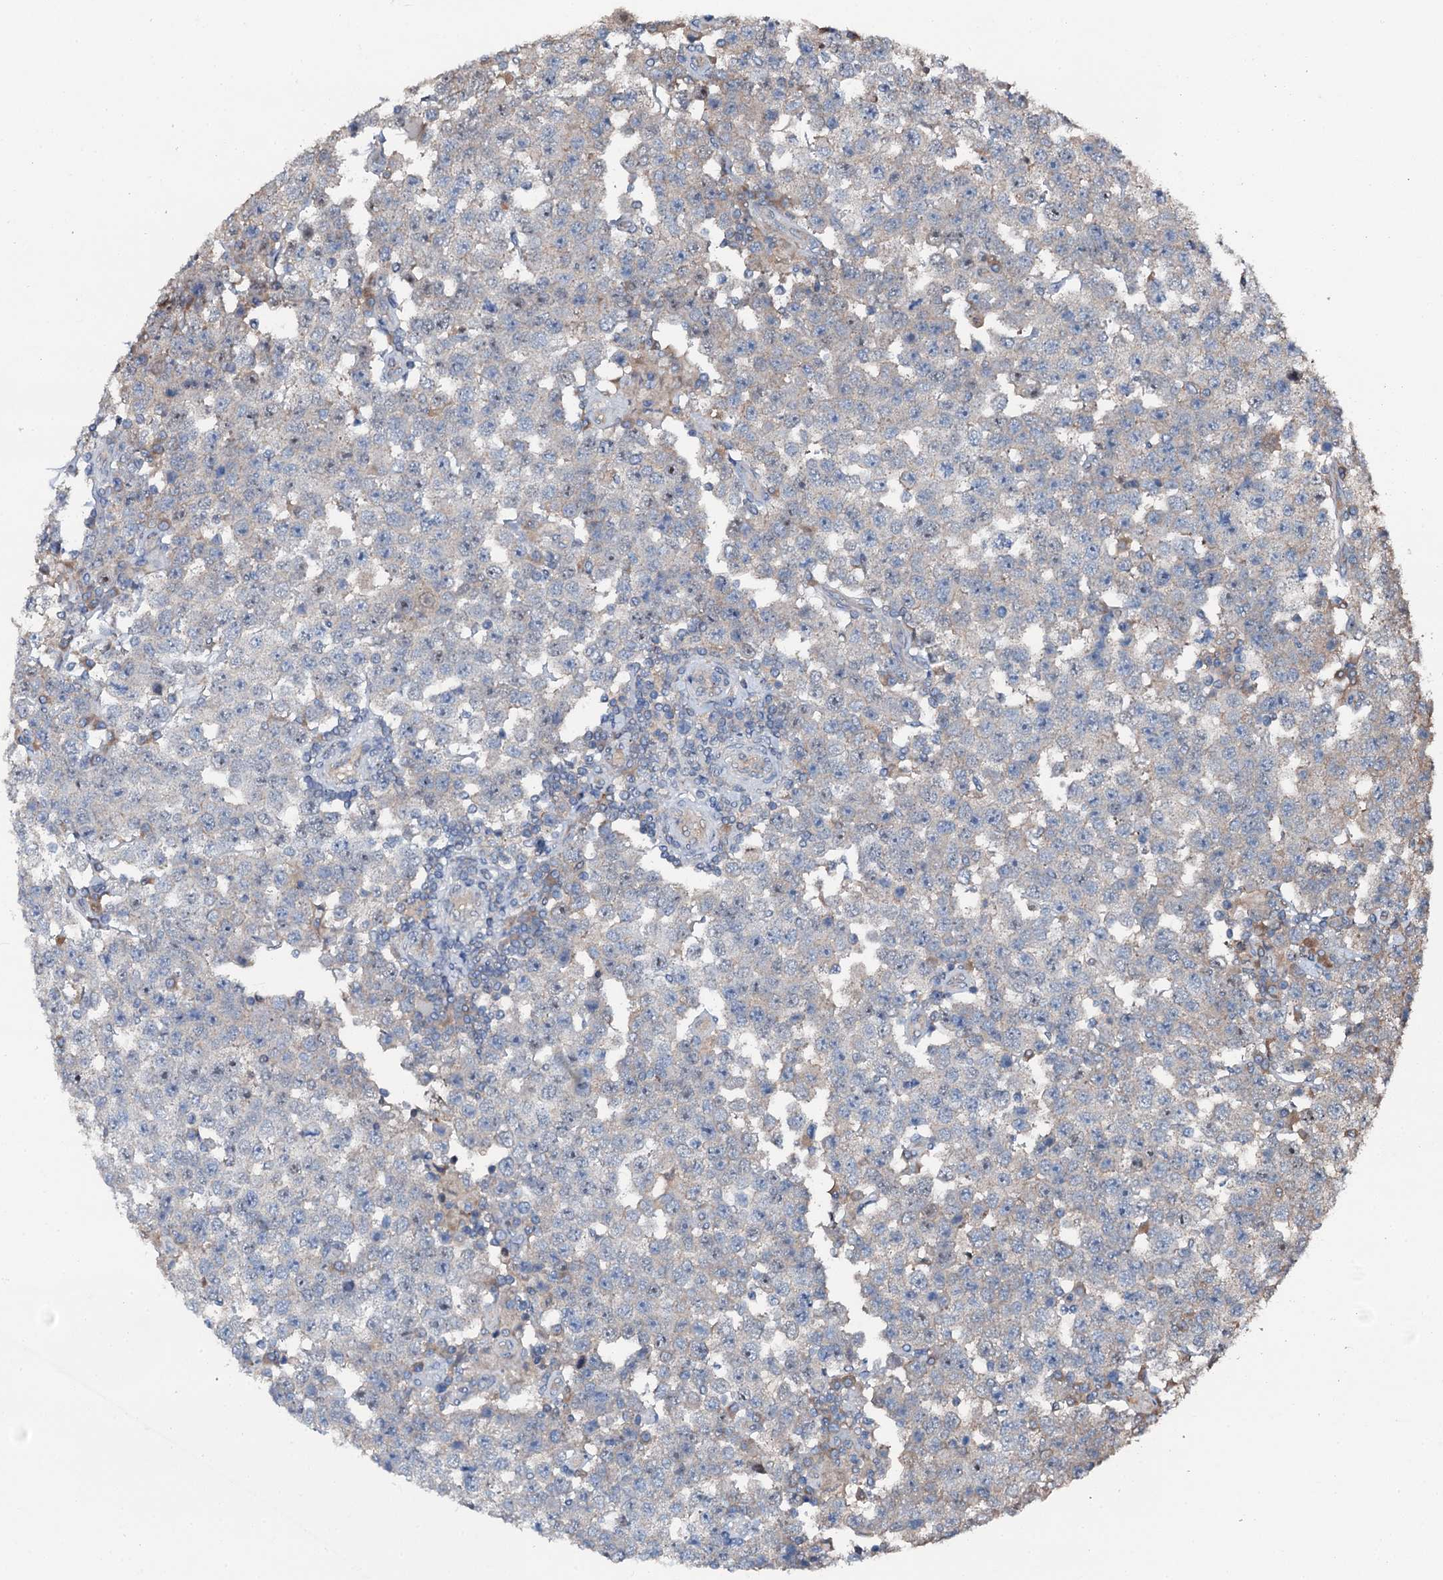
{"staining": {"intensity": "moderate", "quantity": "<25%", "location": "nuclear"}, "tissue": "testis cancer", "cell_type": "Tumor cells", "image_type": "cancer", "snomed": [{"axis": "morphology", "description": "Seminoma, NOS"}, {"axis": "topography", "description": "Testis"}], "caption": "Testis cancer (seminoma) stained with DAB (3,3'-diaminobenzidine) IHC reveals low levels of moderate nuclear positivity in about <25% of tumor cells.", "gene": "FLYWCH1", "patient": {"sex": "male", "age": 28}}